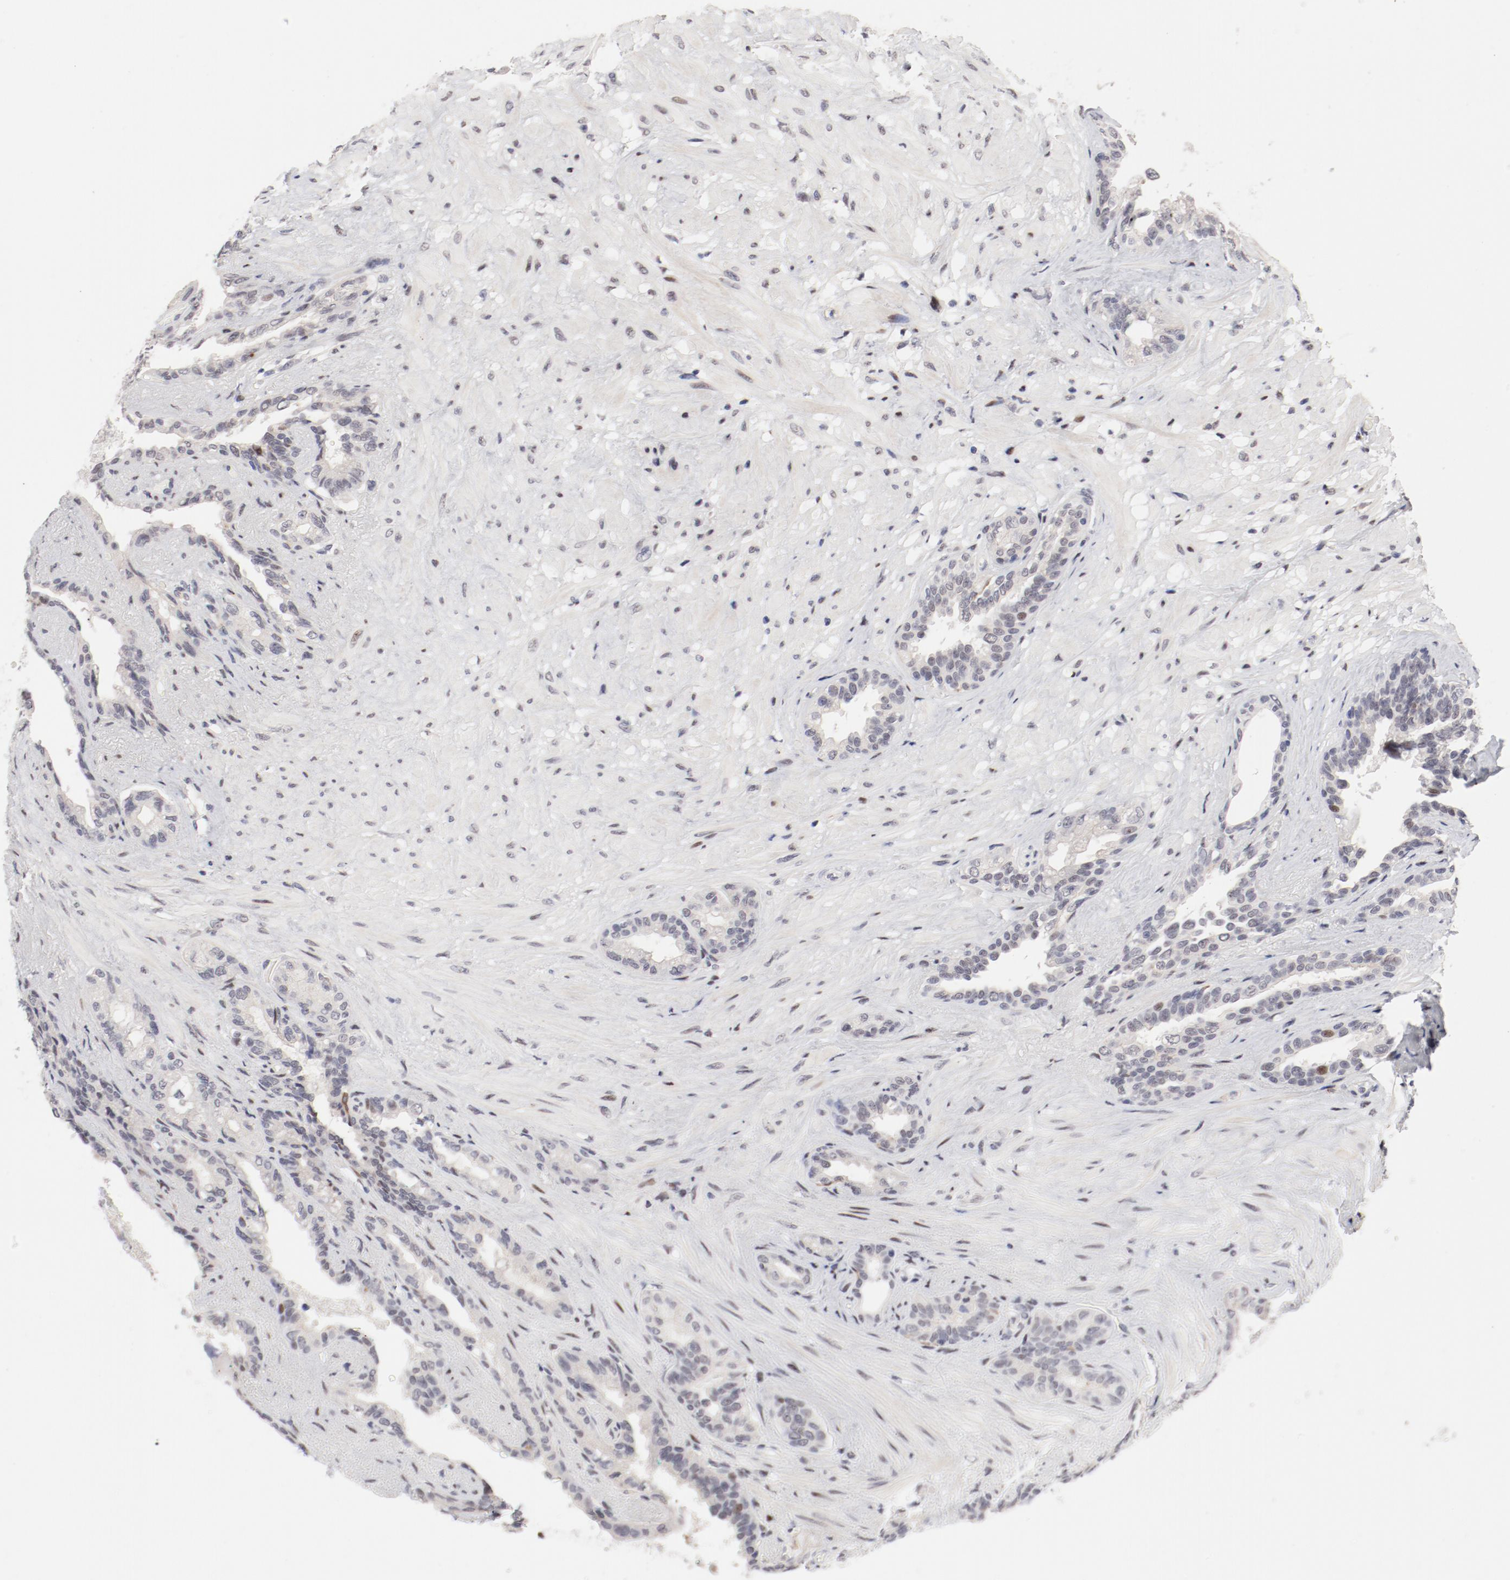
{"staining": {"intensity": "negative", "quantity": "none", "location": "none"}, "tissue": "seminal vesicle", "cell_type": "Glandular cells", "image_type": "normal", "snomed": [{"axis": "morphology", "description": "Normal tissue, NOS"}, {"axis": "topography", "description": "Seminal veicle"}], "caption": "DAB (3,3'-diaminobenzidine) immunohistochemical staining of normal seminal vesicle demonstrates no significant expression in glandular cells.", "gene": "FSCB", "patient": {"sex": "male", "age": 61}}